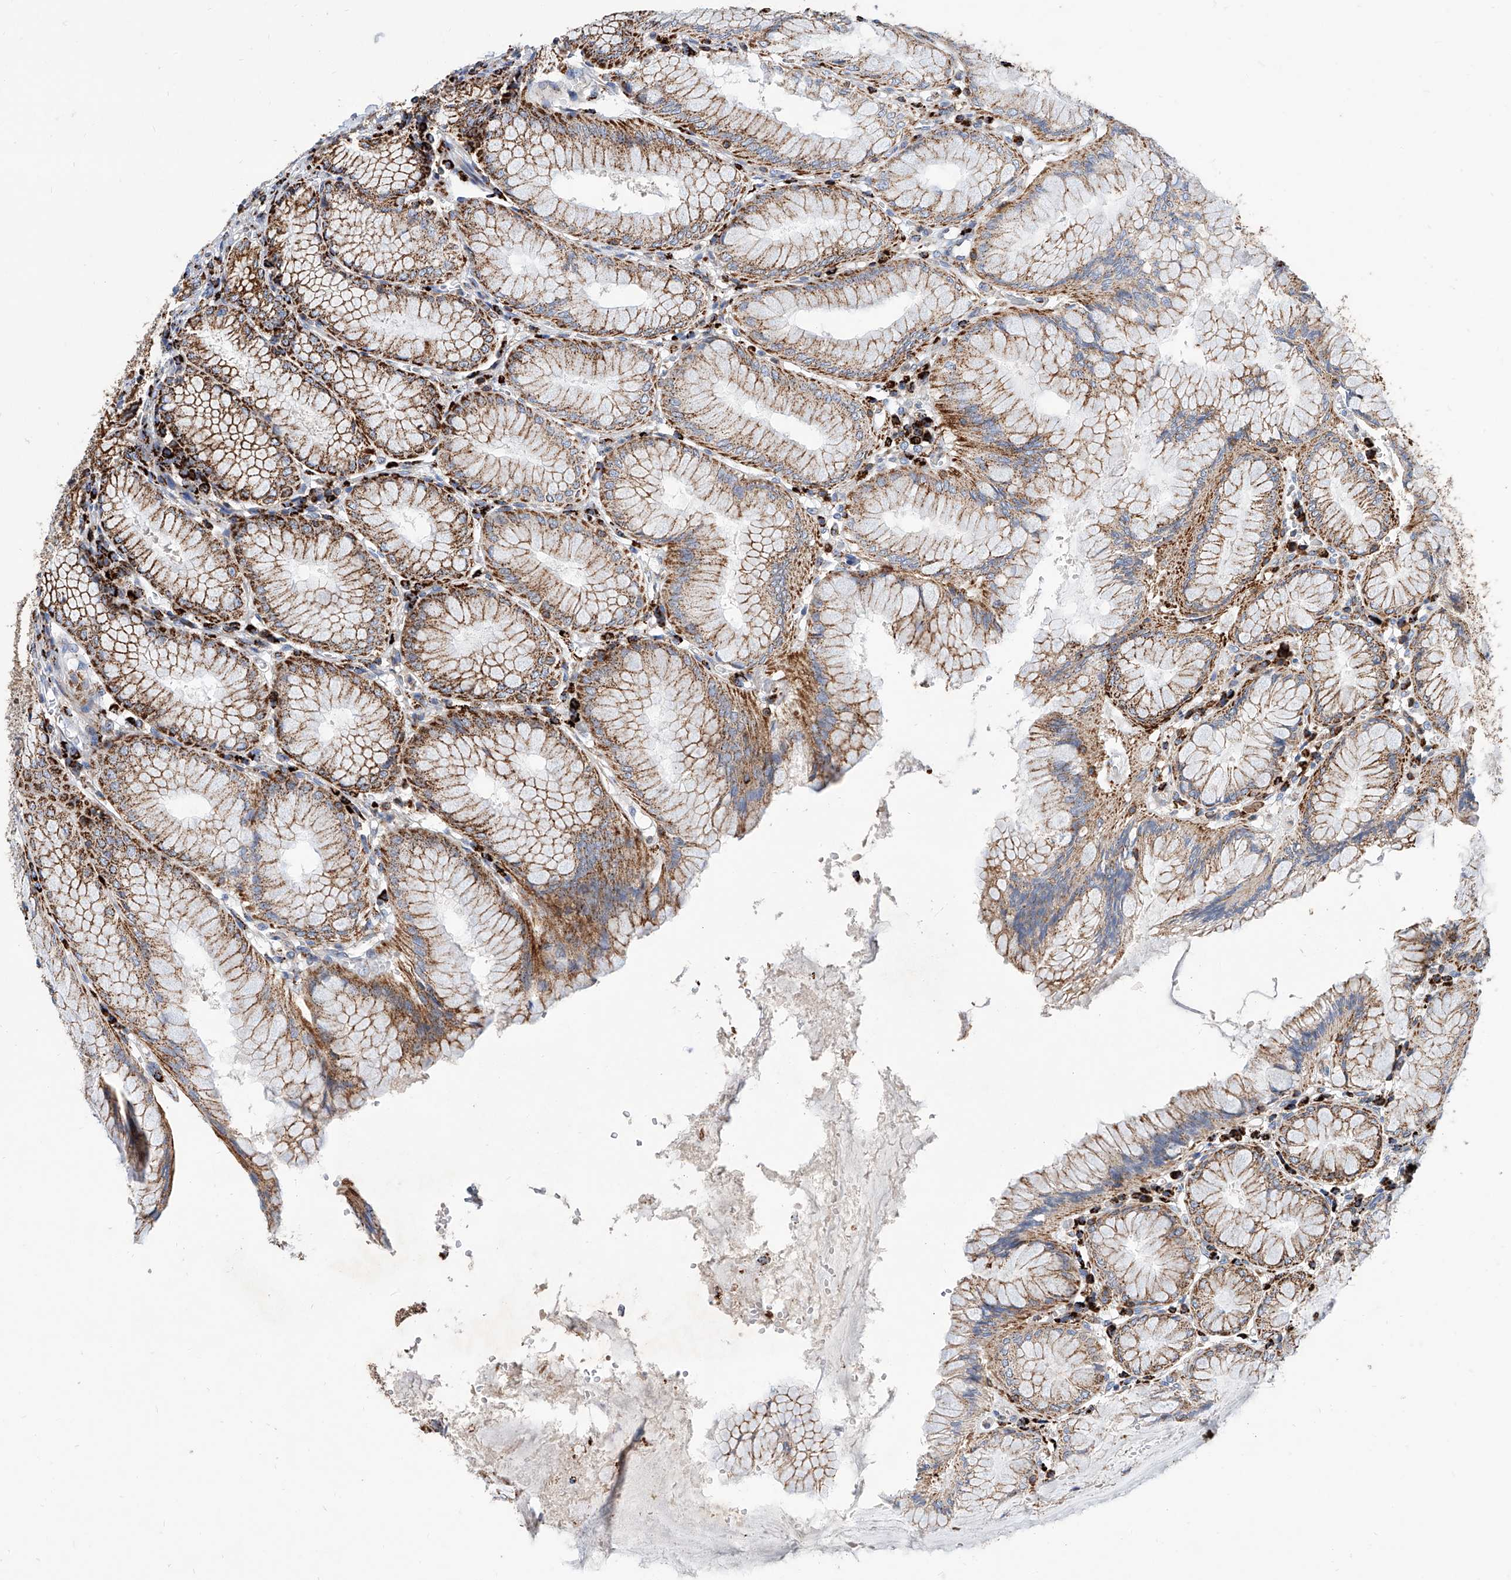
{"staining": {"intensity": "strong", "quantity": ">75%", "location": "cytoplasmic/membranous"}, "tissue": "stomach", "cell_type": "Glandular cells", "image_type": "normal", "snomed": [{"axis": "morphology", "description": "Normal tissue, NOS"}, {"axis": "topography", "description": "Stomach, lower"}], "caption": "Strong cytoplasmic/membranous positivity for a protein is appreciated in approximately >75% of glandular cells of normal stomach using immunohistochemistry.", "gene": "CPNE5", "patient": {"sex": "female", "age": 56}}